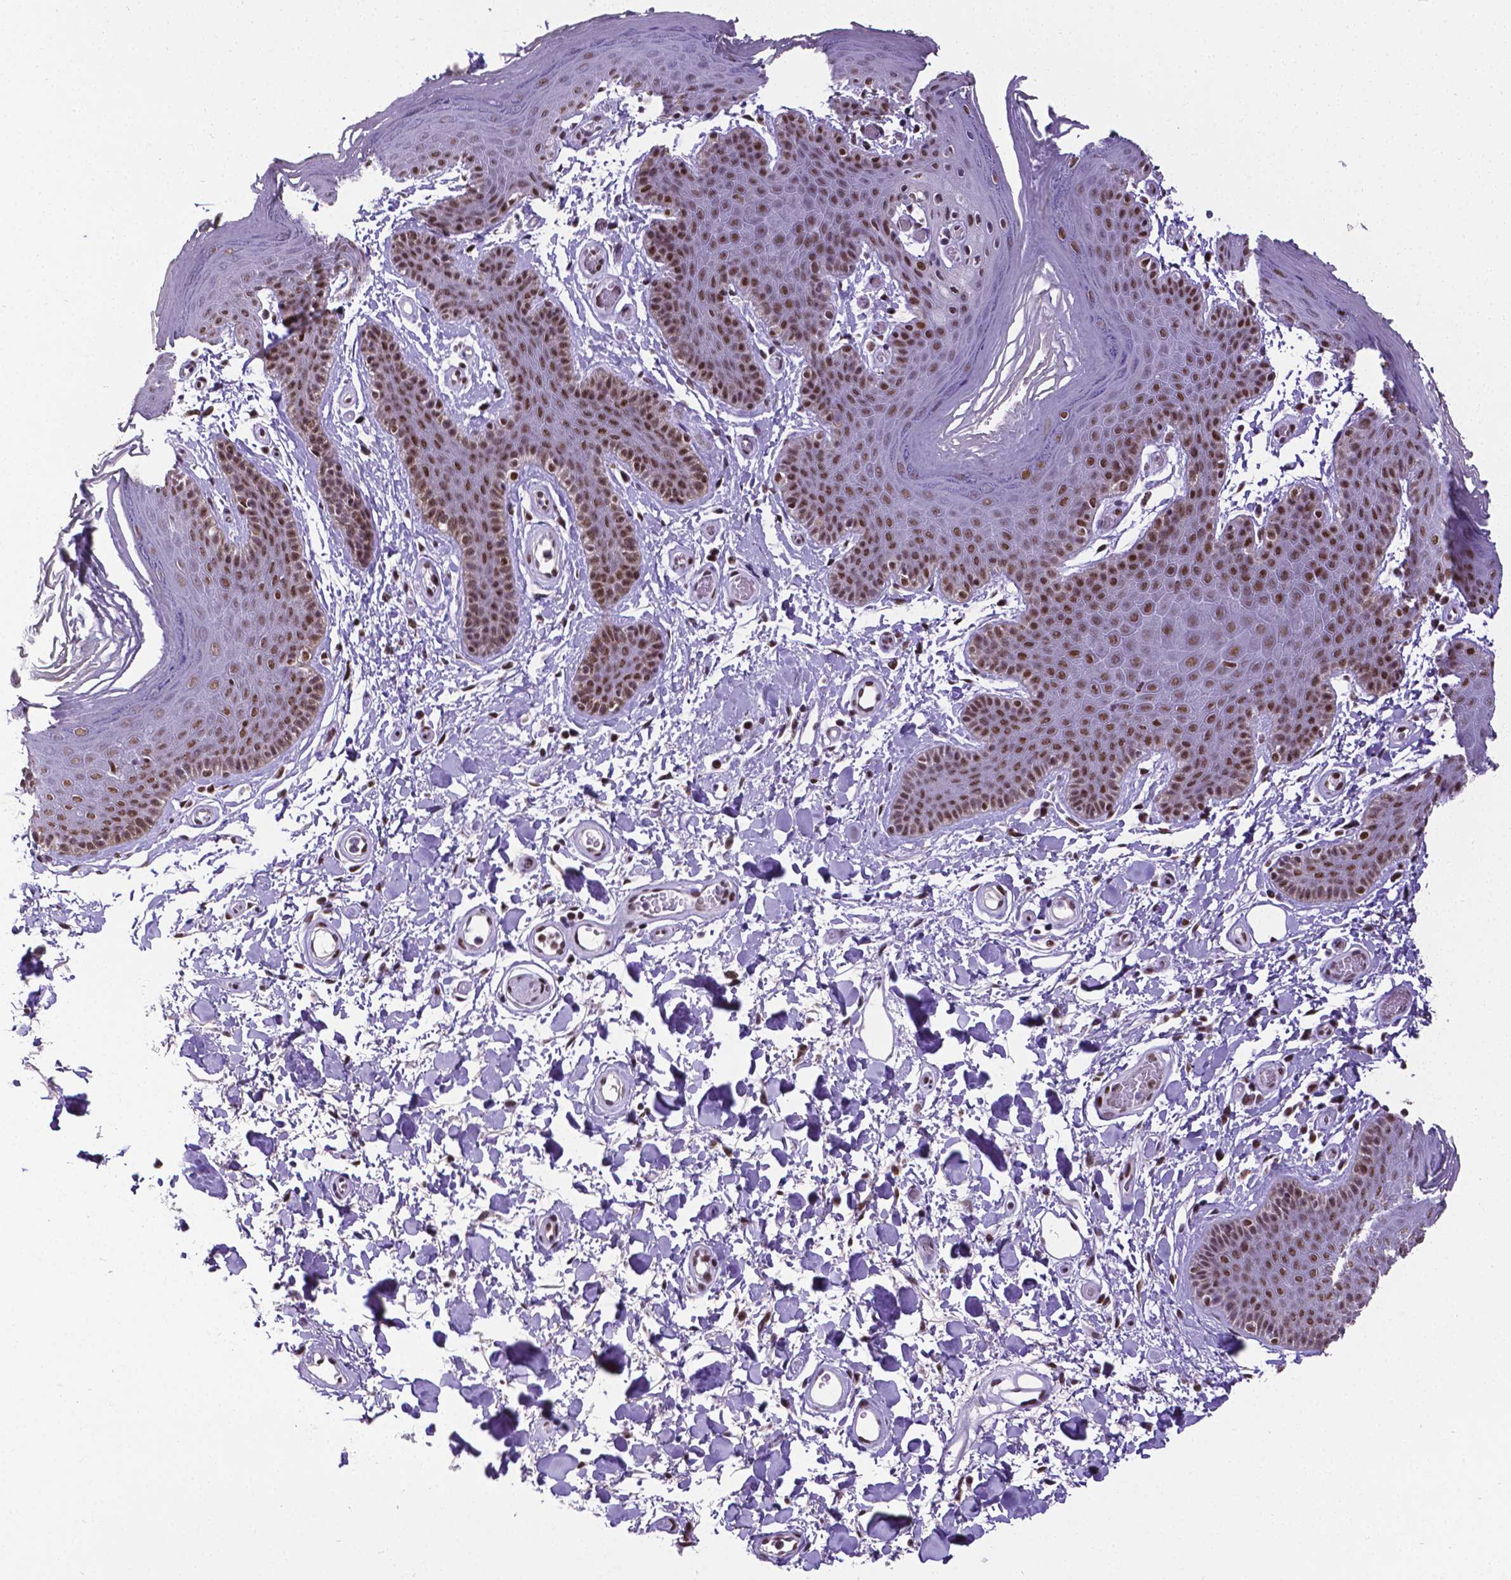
{"staining": {"intensity": "moderate", "quantity": ">75%", "location": "nuclear"}, "tissue": "skin", "cell_type": "Epidermal cells", "image_type": "normal", "snomed": [{"axis": "morphology", "description": "Normal tissue, NOS"}, {"axis": "topography", "description": "Anal"}], "caption": "Moderate nuclear positivity is identified in approximately >75% of epidermal cells in benign skin.", "gene": "REST", "patient": {"sex": "male", "age": 53}}